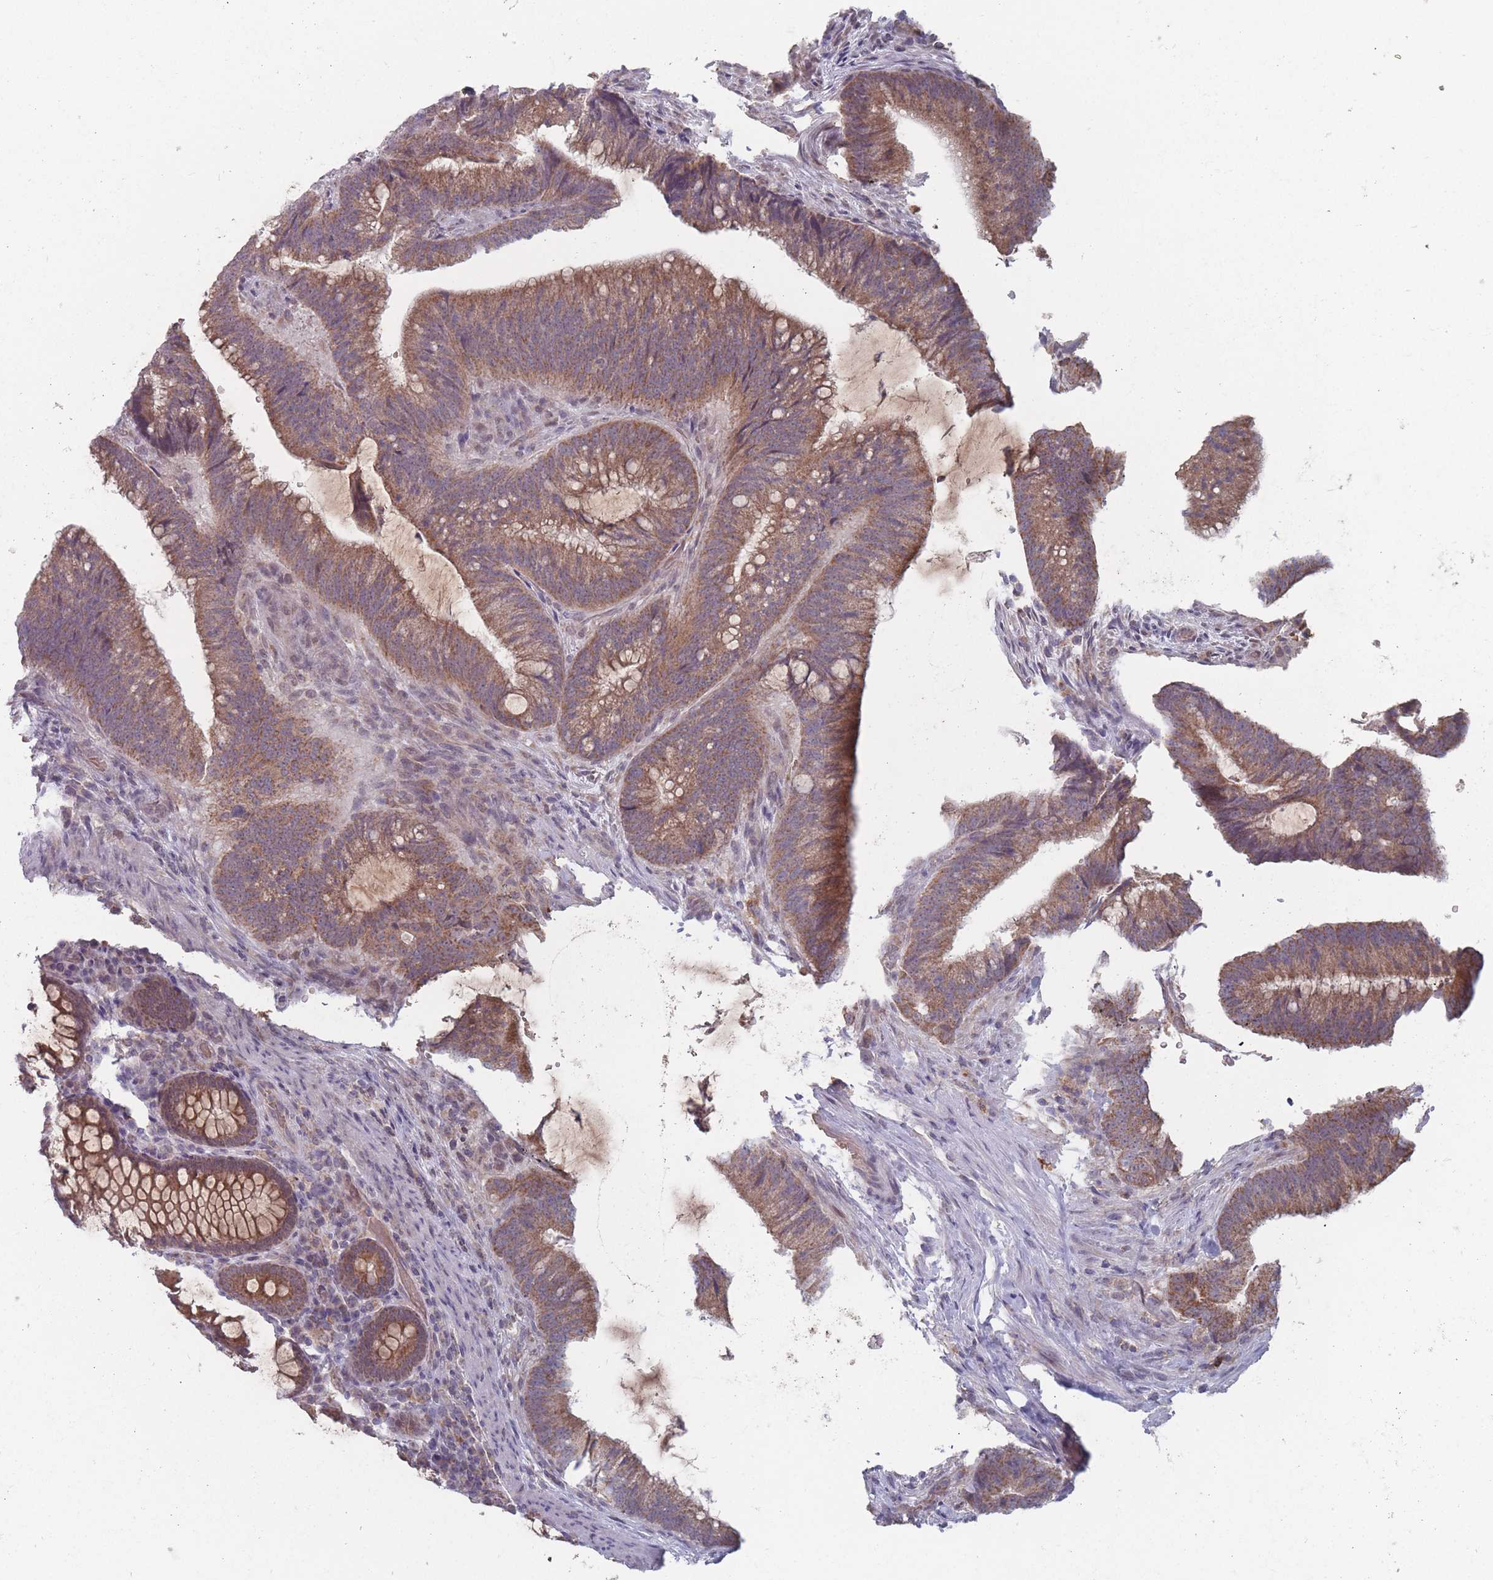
{"staining": {"intensity": "moderate", "quantity": ">75%", "location": "cytoplasmic/membranous"}, "tissue": "colorectal cancer", "cell_type": "Tumor cells", "image_type": "cancer", "snomed": [{"axis": "morphology", "description": "Adenocarcinoma, NOS"}, {"axis": "topography", "description": "Colon"}], "caption": "Brown immunohistochemical staining in colorectal cancer (adenocarcinoma) reveals moderate cytoplasmic/membranous staining in approximately >75% of tumor cells. (Brightfield microscopy of DAB IHC at high magnification).", "gene": "PEX7", "patient": {"sex": "female", "age": 43}}